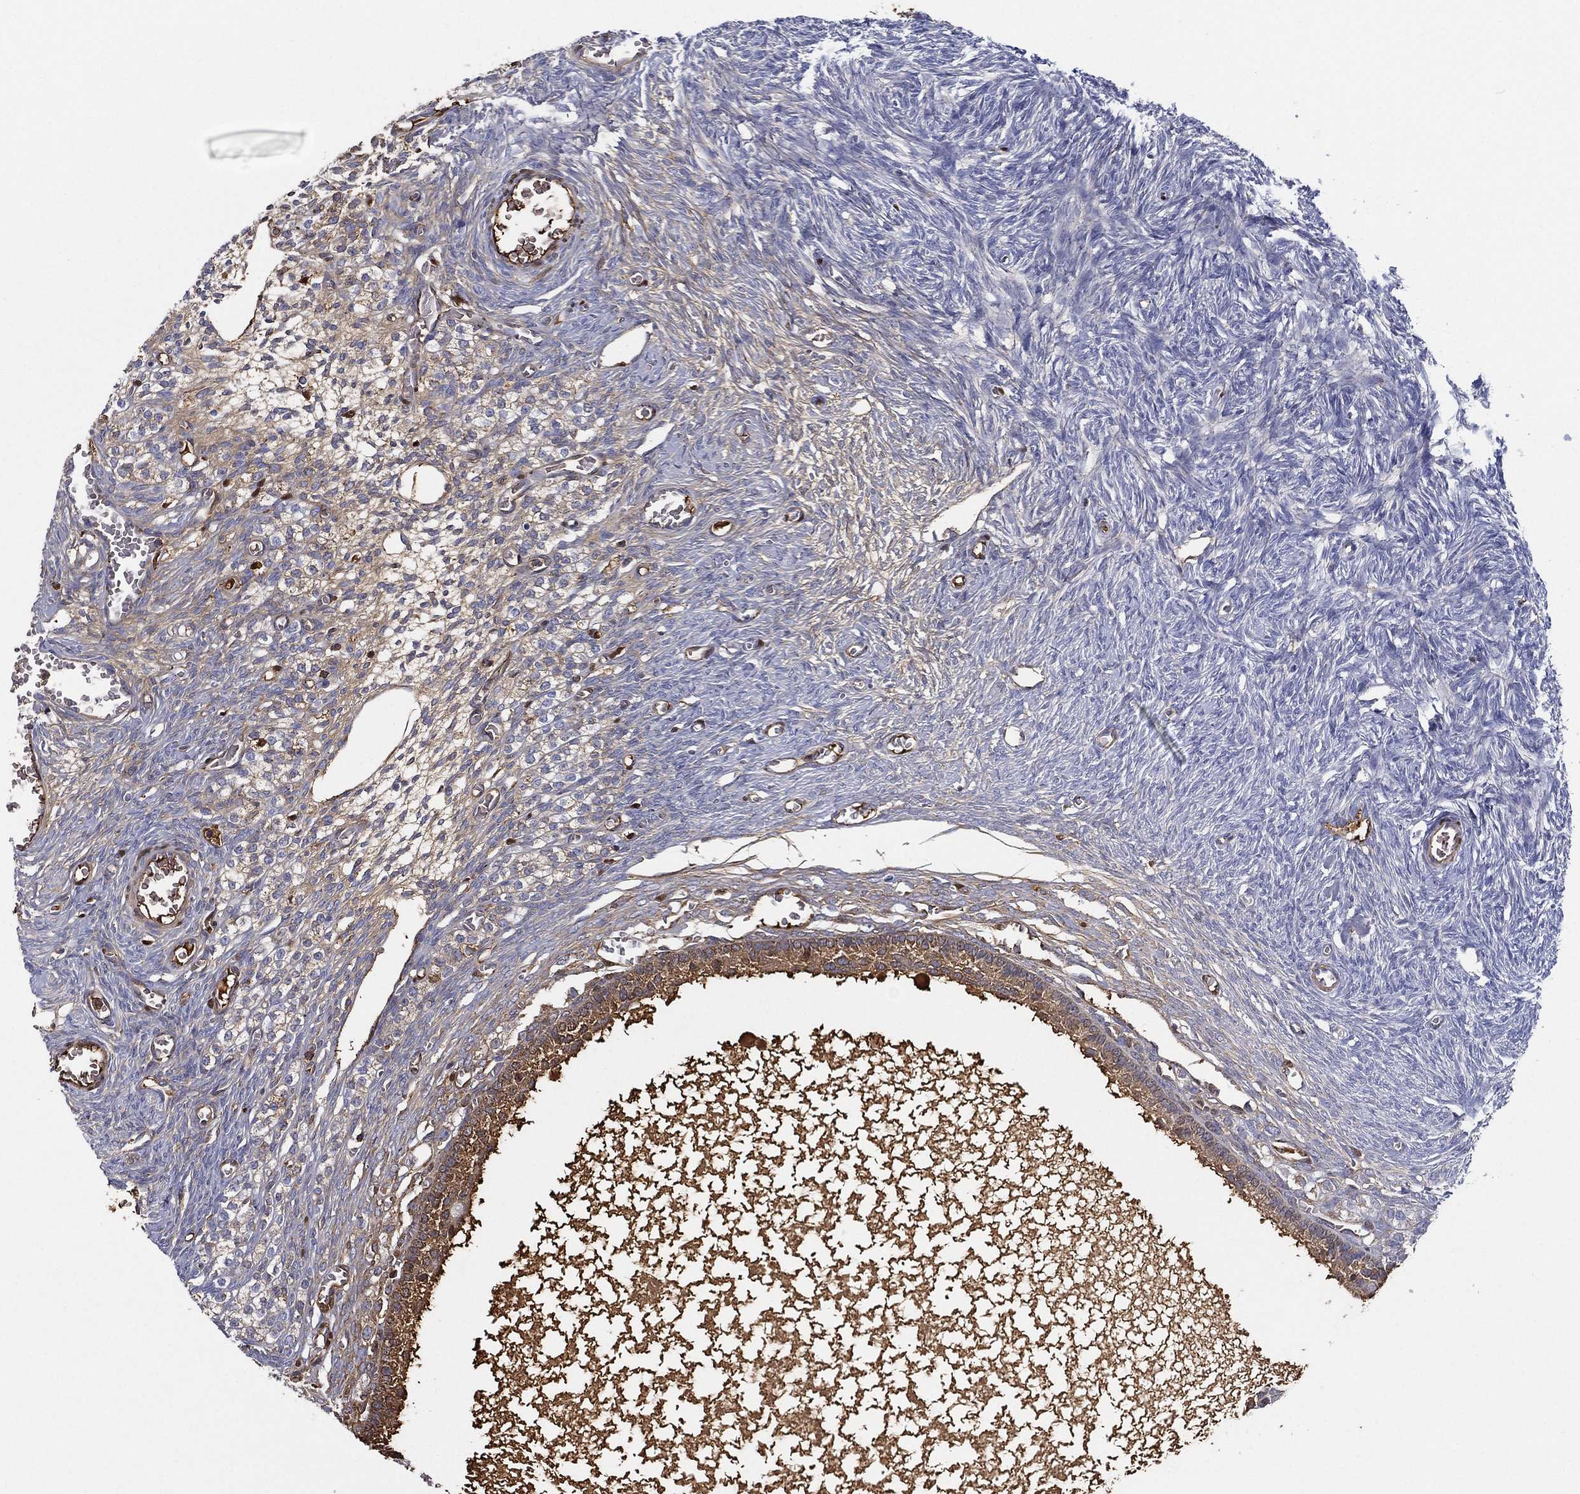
{"staining": {"intensity": "moderate", "quantity": "25%-75%", "location": "cytoplasmic/membranous,nuclear"}, "tissue": "ovary", "cell_type": "Follicle cells", "image_type": "normal", "snomed": [{"axis": "morphology", "description": "Normal tissue, NOS"}, {"axis": "topography", "description": "Ovary"}], "caption": "This is an image of immunohistochemistry staining of normal ovary, which shows moderate positivity in the cytoplasmic/membranous,nuclear of follicle cells.", "gene": "IFNB1", "patient": {"sex": "female", "age": 27}}